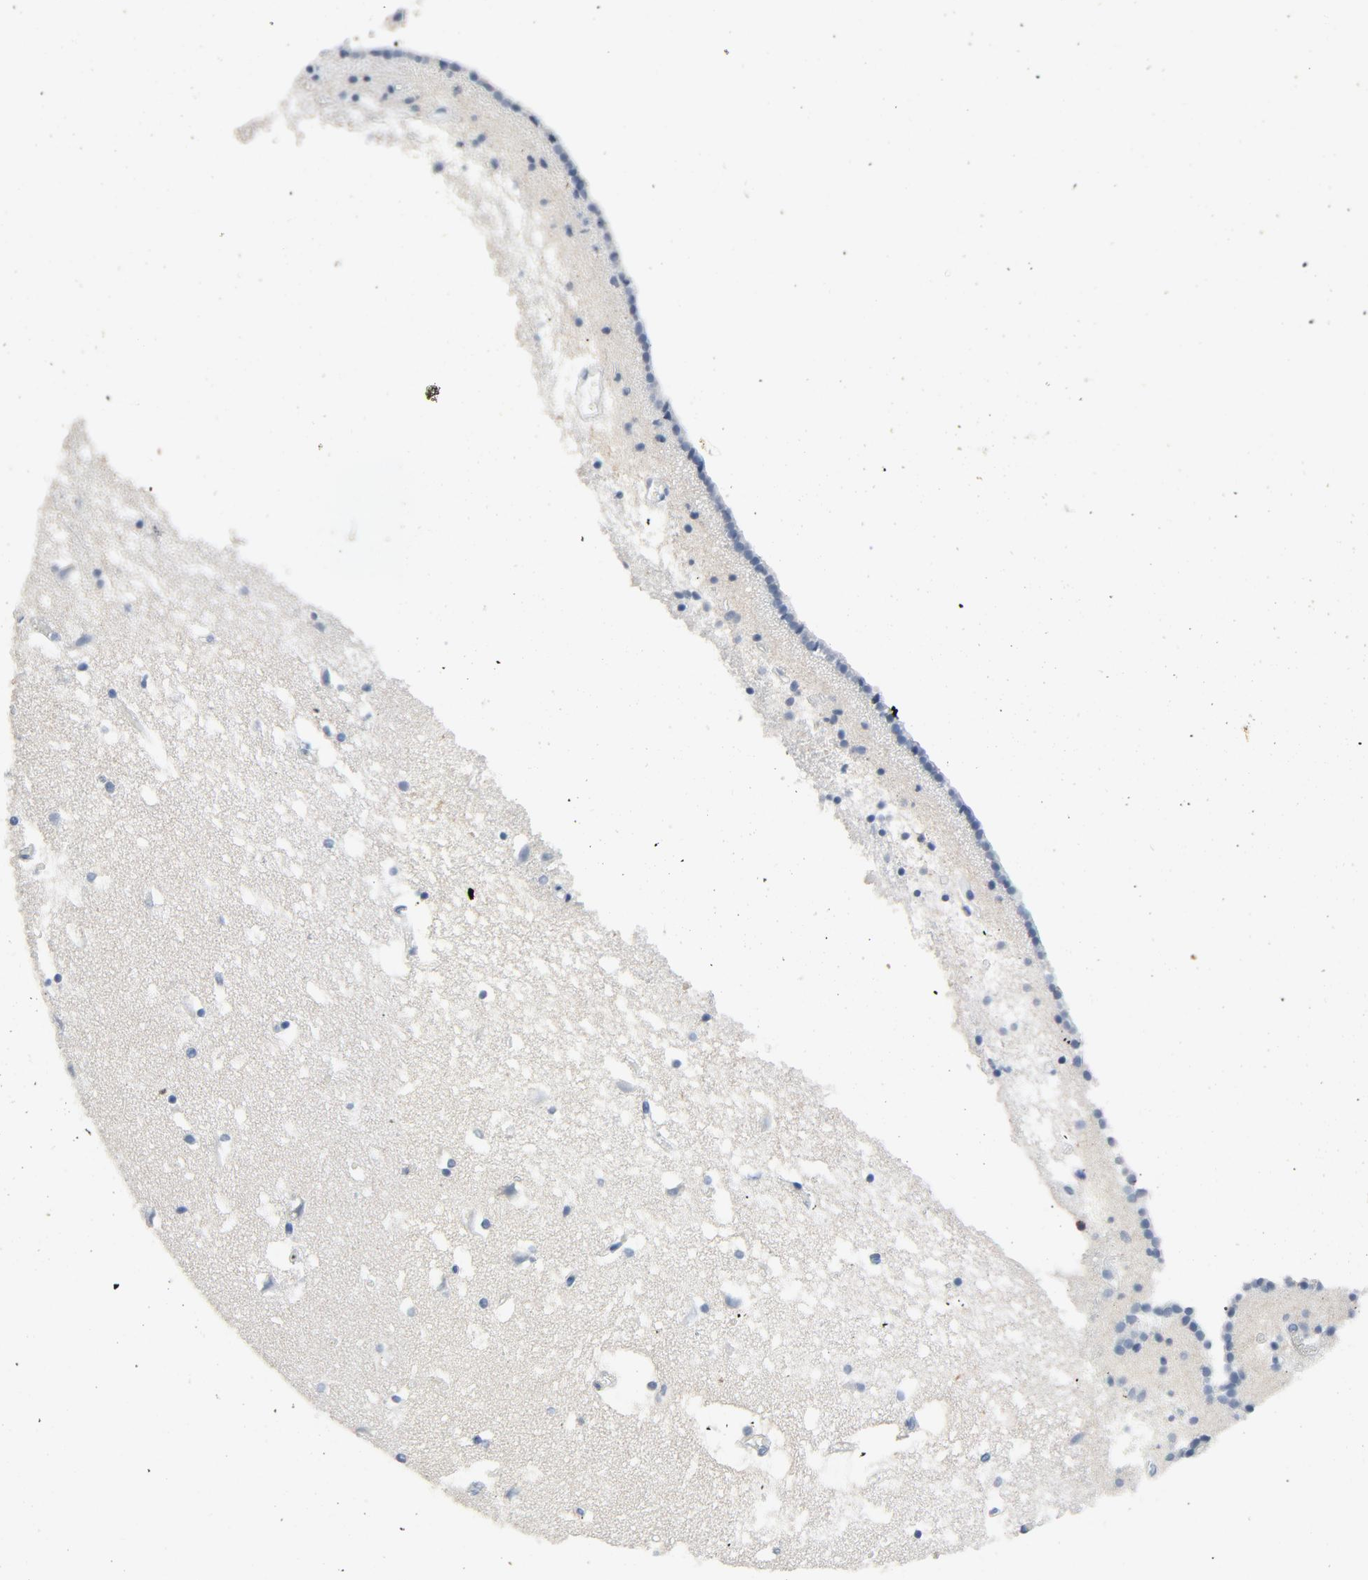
{"staining": {"intensity": "negative", "quantity": "none", "location": "none"}, "tissue": "caudate", "cell_type": "Glial cells", "image_type": "normal", "snomed": [{"axis": "morphology", "description": "Normal tissue, NOS"}, {"axis": "topography", "description": "Lateral ventricle wall"}], "caption": "The photomicrograph exhibits no staining of glial cells in benign caudate.", "gene": "LCK", "patient": {"sex": "male", "age": 45}}